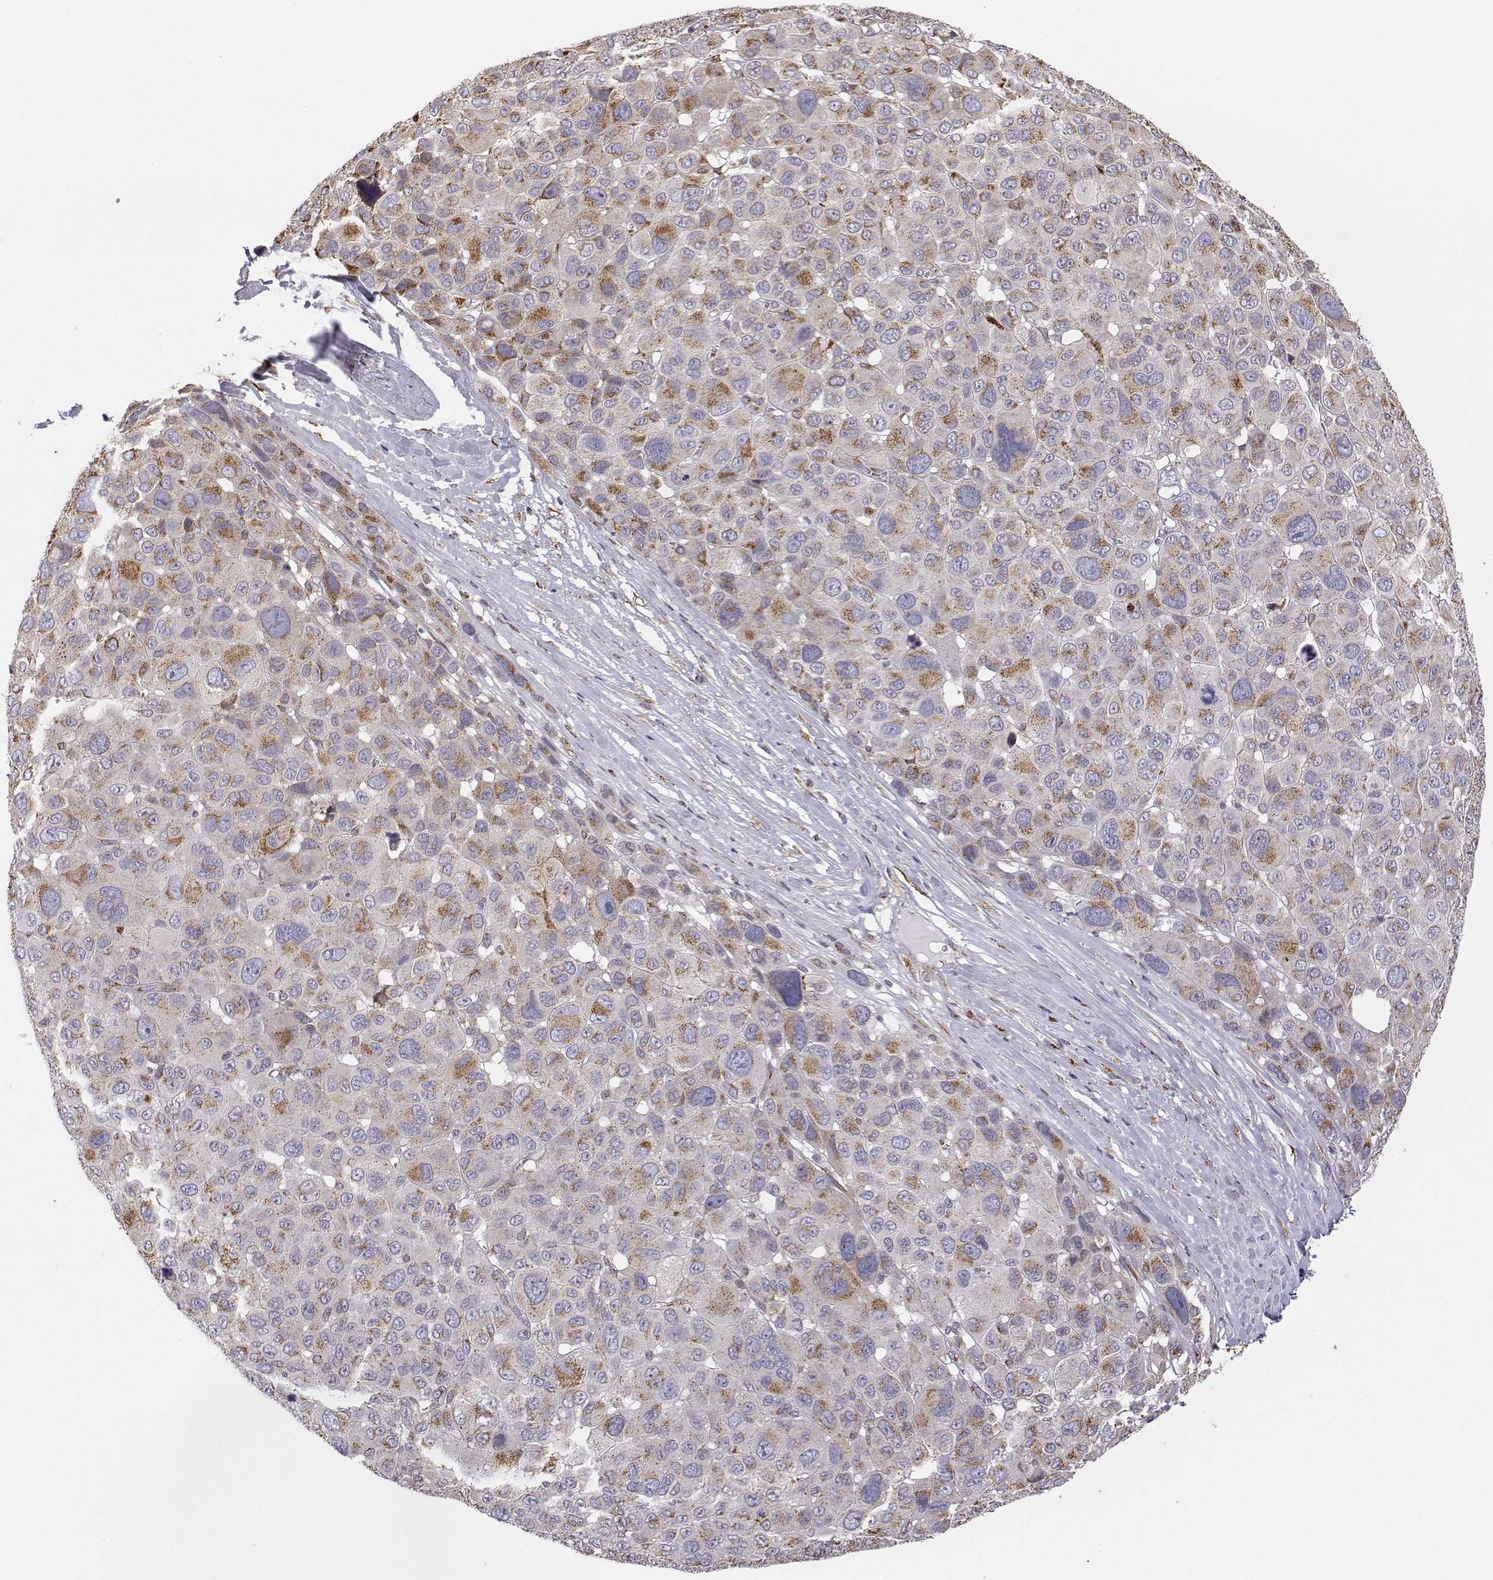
{"staining": {"intensity": "moderate", "quantity": "<25%", "location": "cytoplasmic/membranous"}, "tissue": "melanoma", "cell_type": "Tumor cells", "image_type": "cancer", "snomed": [{"axis": "morphology", "description": "Malignant melanoma, NOS"}, {"axis": "topography", "description": "Skin"}], "caption": "An immunohistochemistry histopathology image of tumor tissue is shown. Protein staining in brown labels moderate cytoplasmic/membranous positivity in malignant melanoma within tumor cells. (Brightfield microscopy of DAB IHC at high magnification).", "gene": "STARD13", "patient": {"sex": "female", "age": 66}}